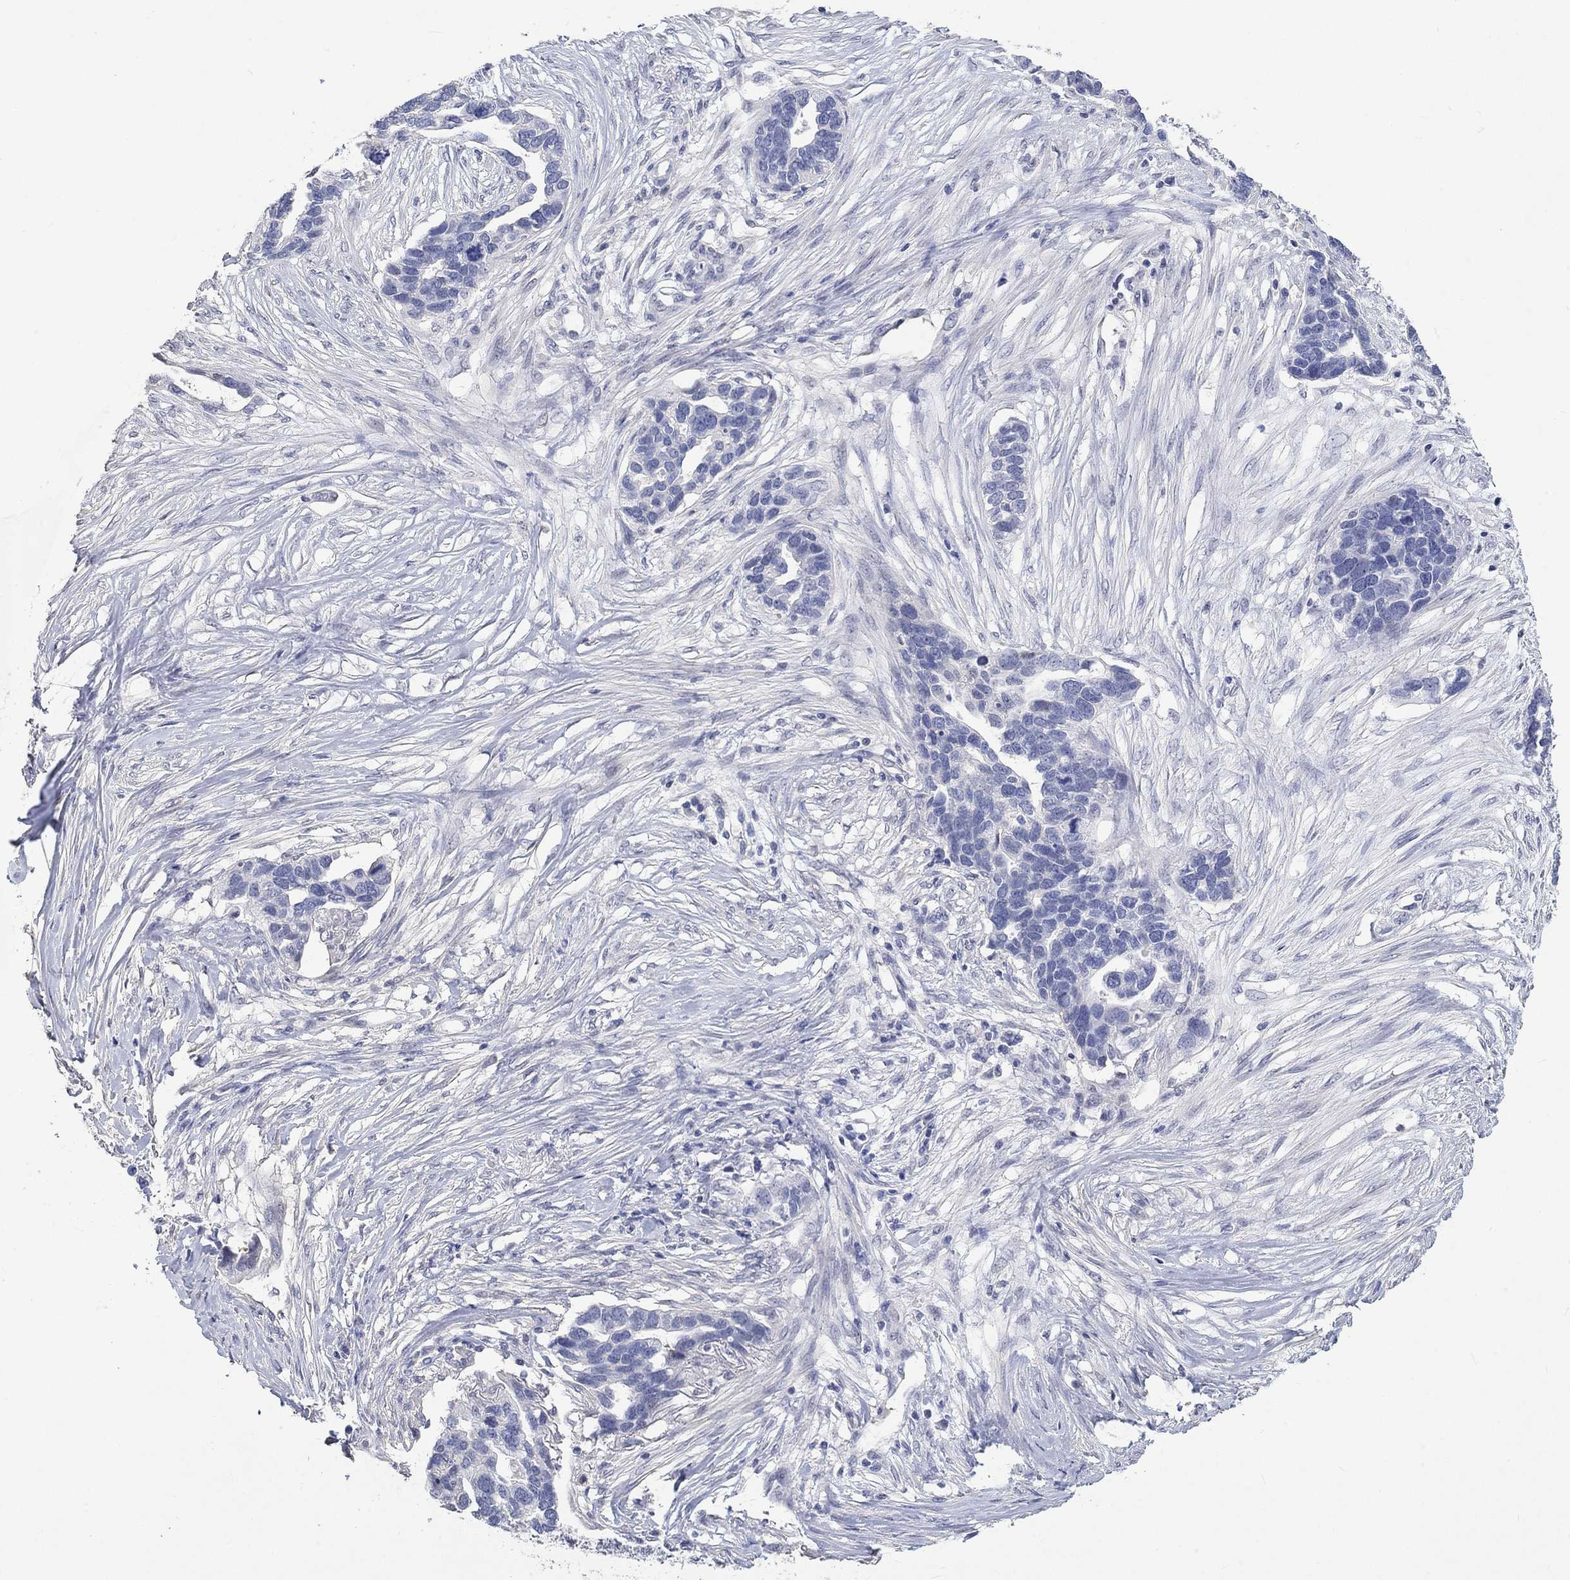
{"staining": {"intensity": "negative", "quantity": "none", "location": "none"}, "tissue": "ovarian cancer", "cell_type": "Tumor cells", "image_type": "cancer", "snomed": [{"axis": "morphology", "description": "Cystadenocarcinoma, serous, NOS"}, {"axis": "topography", "description": "Ovary"}], "caption": "The immunohistochemistry image has no significant positivity in tumor cells of ovarian serous cystadenocarcinoma tissue.", "gene": "PNMA5", "patient": {"sex": "female", "age": 54}}